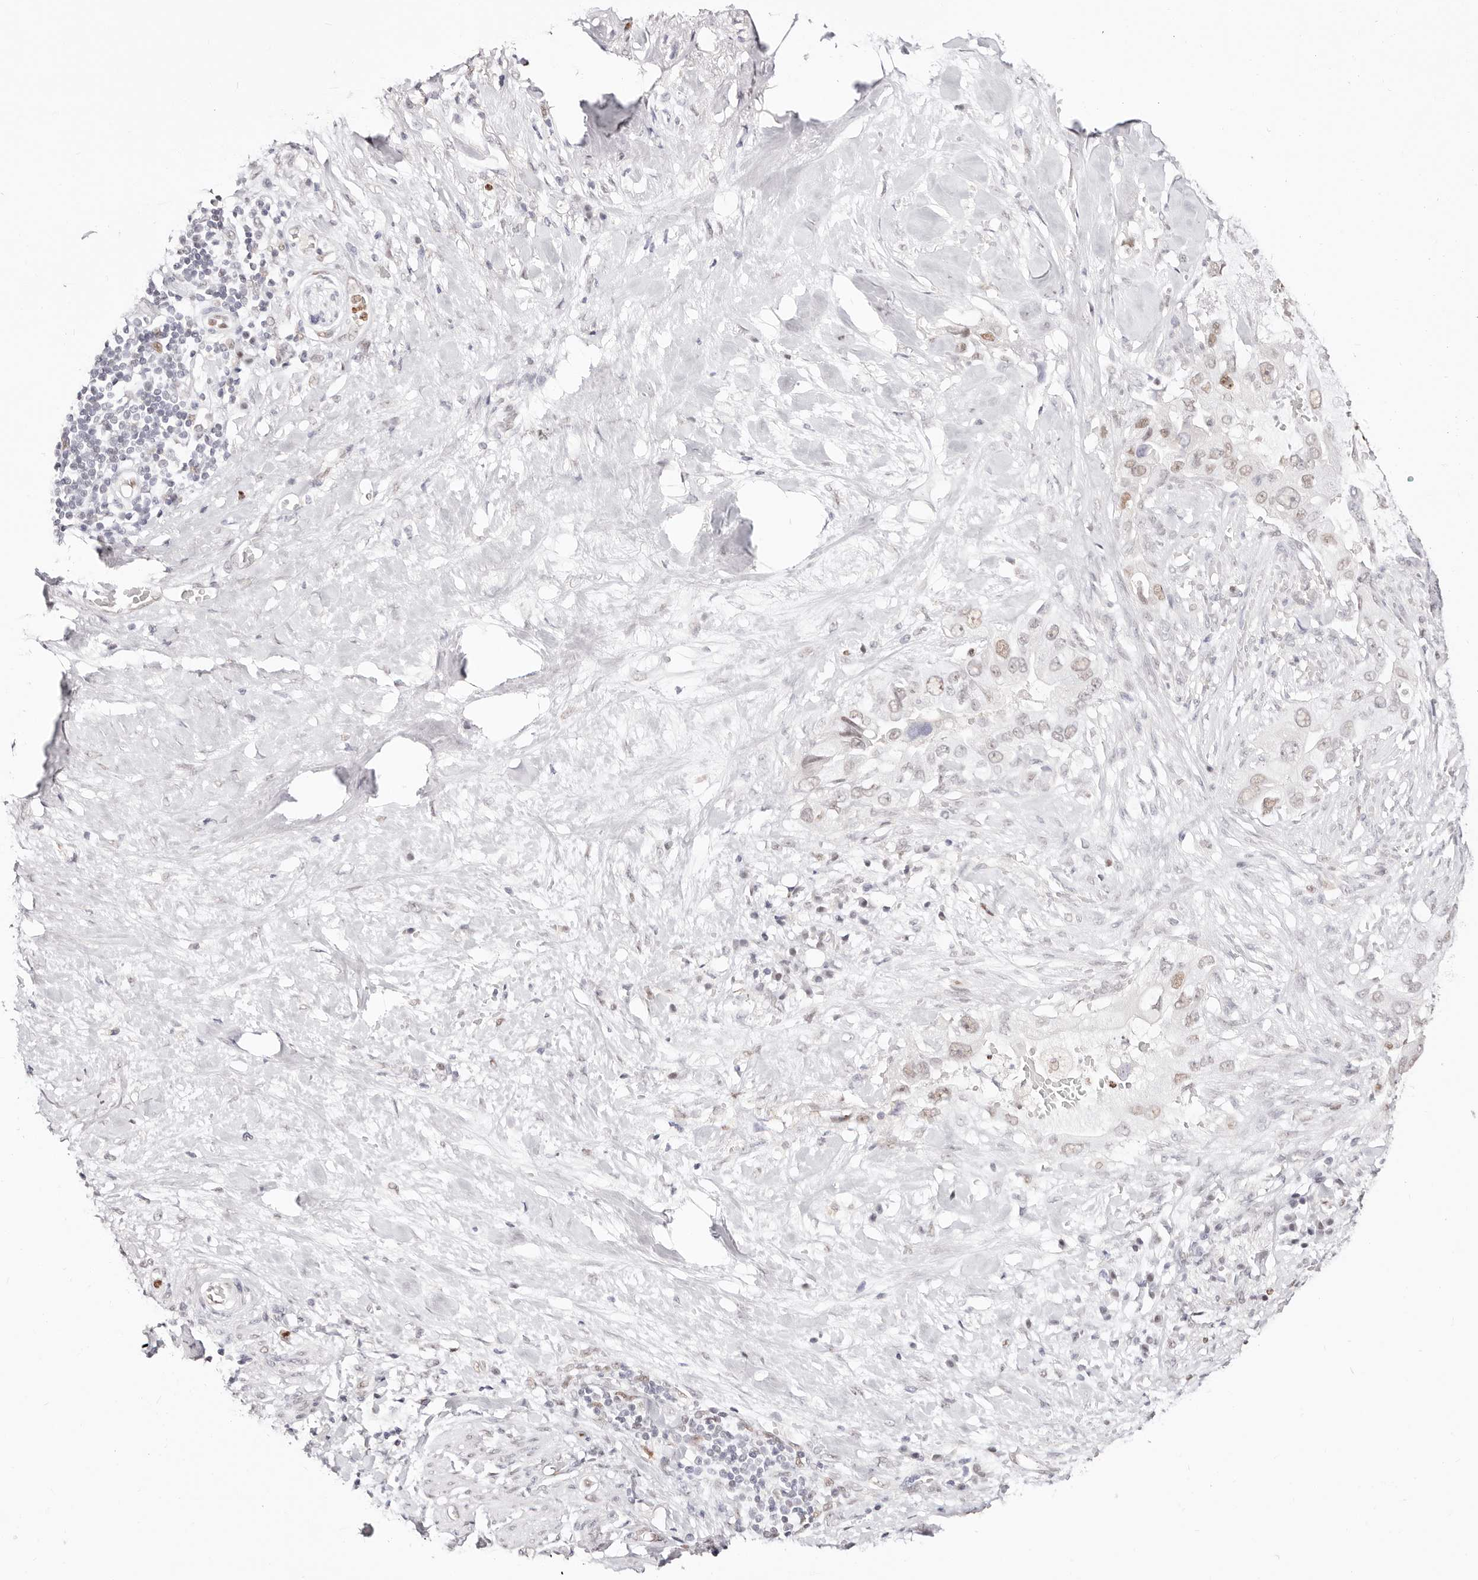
{"staining": {"intensity": "weak", "quantity": "25%-75%", "location": "nuclear"}, "tissue": "pancreatic cancer", "cell_type": "Tumor cells", "image_type": "cancer", "snomed": [{"axis": "morphology", "description": "Inflammation, NOS"}, {"axis": "morphology", "description": "Adenocarcinoma, NOS"}, {"axis": "topography", "description": "Pancreas"}], "caption": "Immunohistochemistry photomicrograph of neoplastic tissue: pancreatic cancer (adenocarcinoma) stained using immunohistochemistry (IHC) demonstrates low levels of weak protein expression localized specifically in the nuclear of tumor cells, appearing as a nuclear brown color.", "gene": "TKT", "patient": {"sex": "female", "age": 56}}